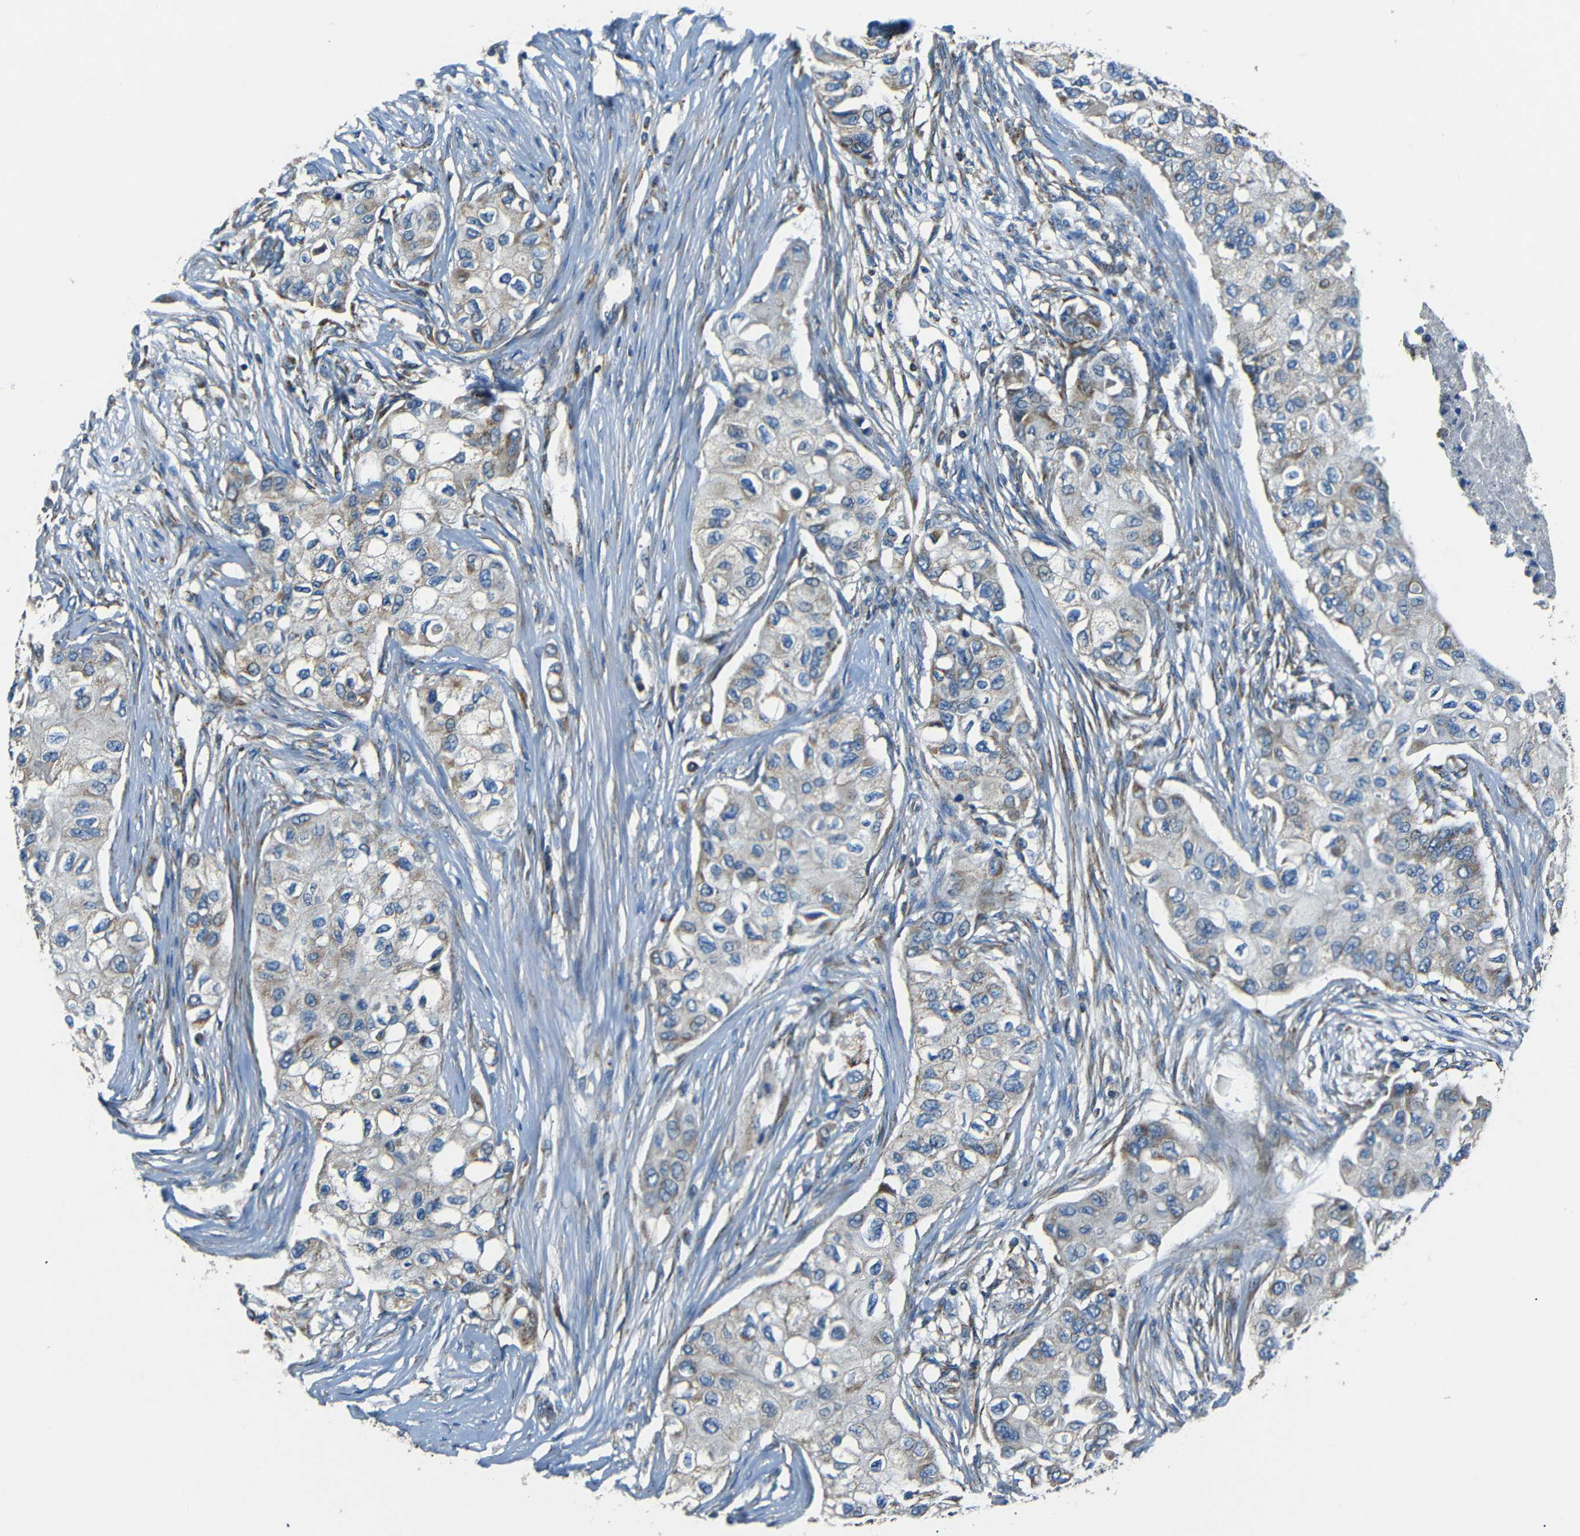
{"staining": {"intensity": "weak", "quantity": "25%-75%", "location": "cytoplasmic/membranous"}, "tissue": "breast cancer", "cell_type": "Tumor cells", "image_type": "cancer", "snomed": [{"axis": "morphology", "description": "Normal tissue, NOS"}, {"axis": "morphology", "description": "Duct carcinoma"}, {"axis": "topography", "description": "Breast"}], "caption": "Immunohistochemical staining of human breast cancer exhibits low levels of weak cytoplasmic/membranous protein expression in approximately 25%-75% of tumor cells. (DAB (3,3'-diaminobenzidine) = brown stain, brightfield microscopy at high magnification).", "gene": "NETO2", "patient": {"sex": "female", "age": 49}}